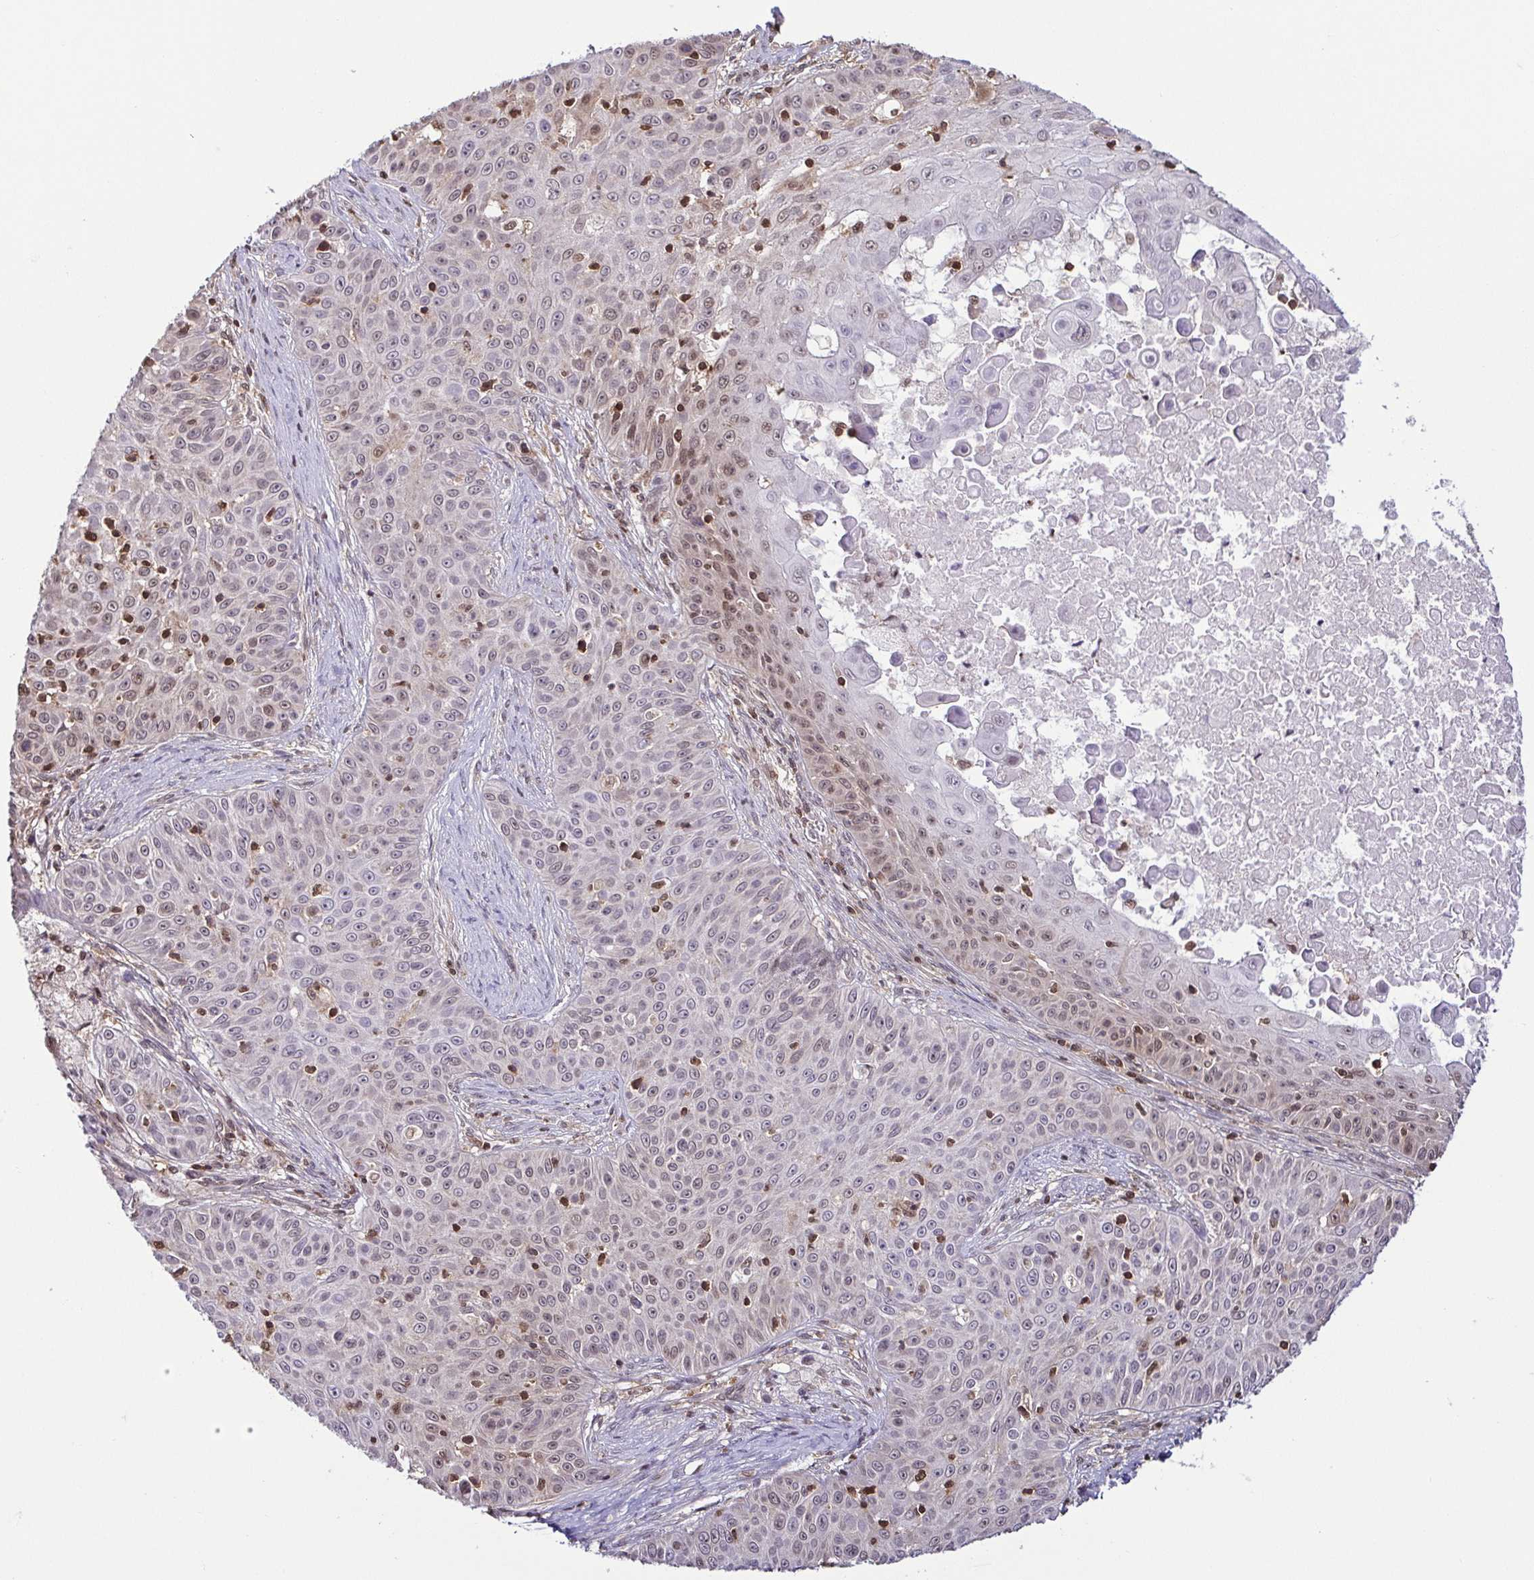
{"staining": {"intensity": "weak", "quantity": "<25%", "location": "nuclear"}, "tissue": "skin cancer", "cell_type": "Tumor cells", "image_type": "cancer", "snomed": [{"axis": "morphology", "description": "Squamous cell carcinoma, NOS"}, {"axis": "topography", "description": "Skin"}], "caption": "A high-resolution image shows immunohistochemistry staining of skin cancer, which demonstrates no significant staining in tumor cells. (DAB (3,3'-diaminobenzidine) IHC, high magnification).", "gene": "PSMB9", "patient": {"sex": "male", "age": 82}}